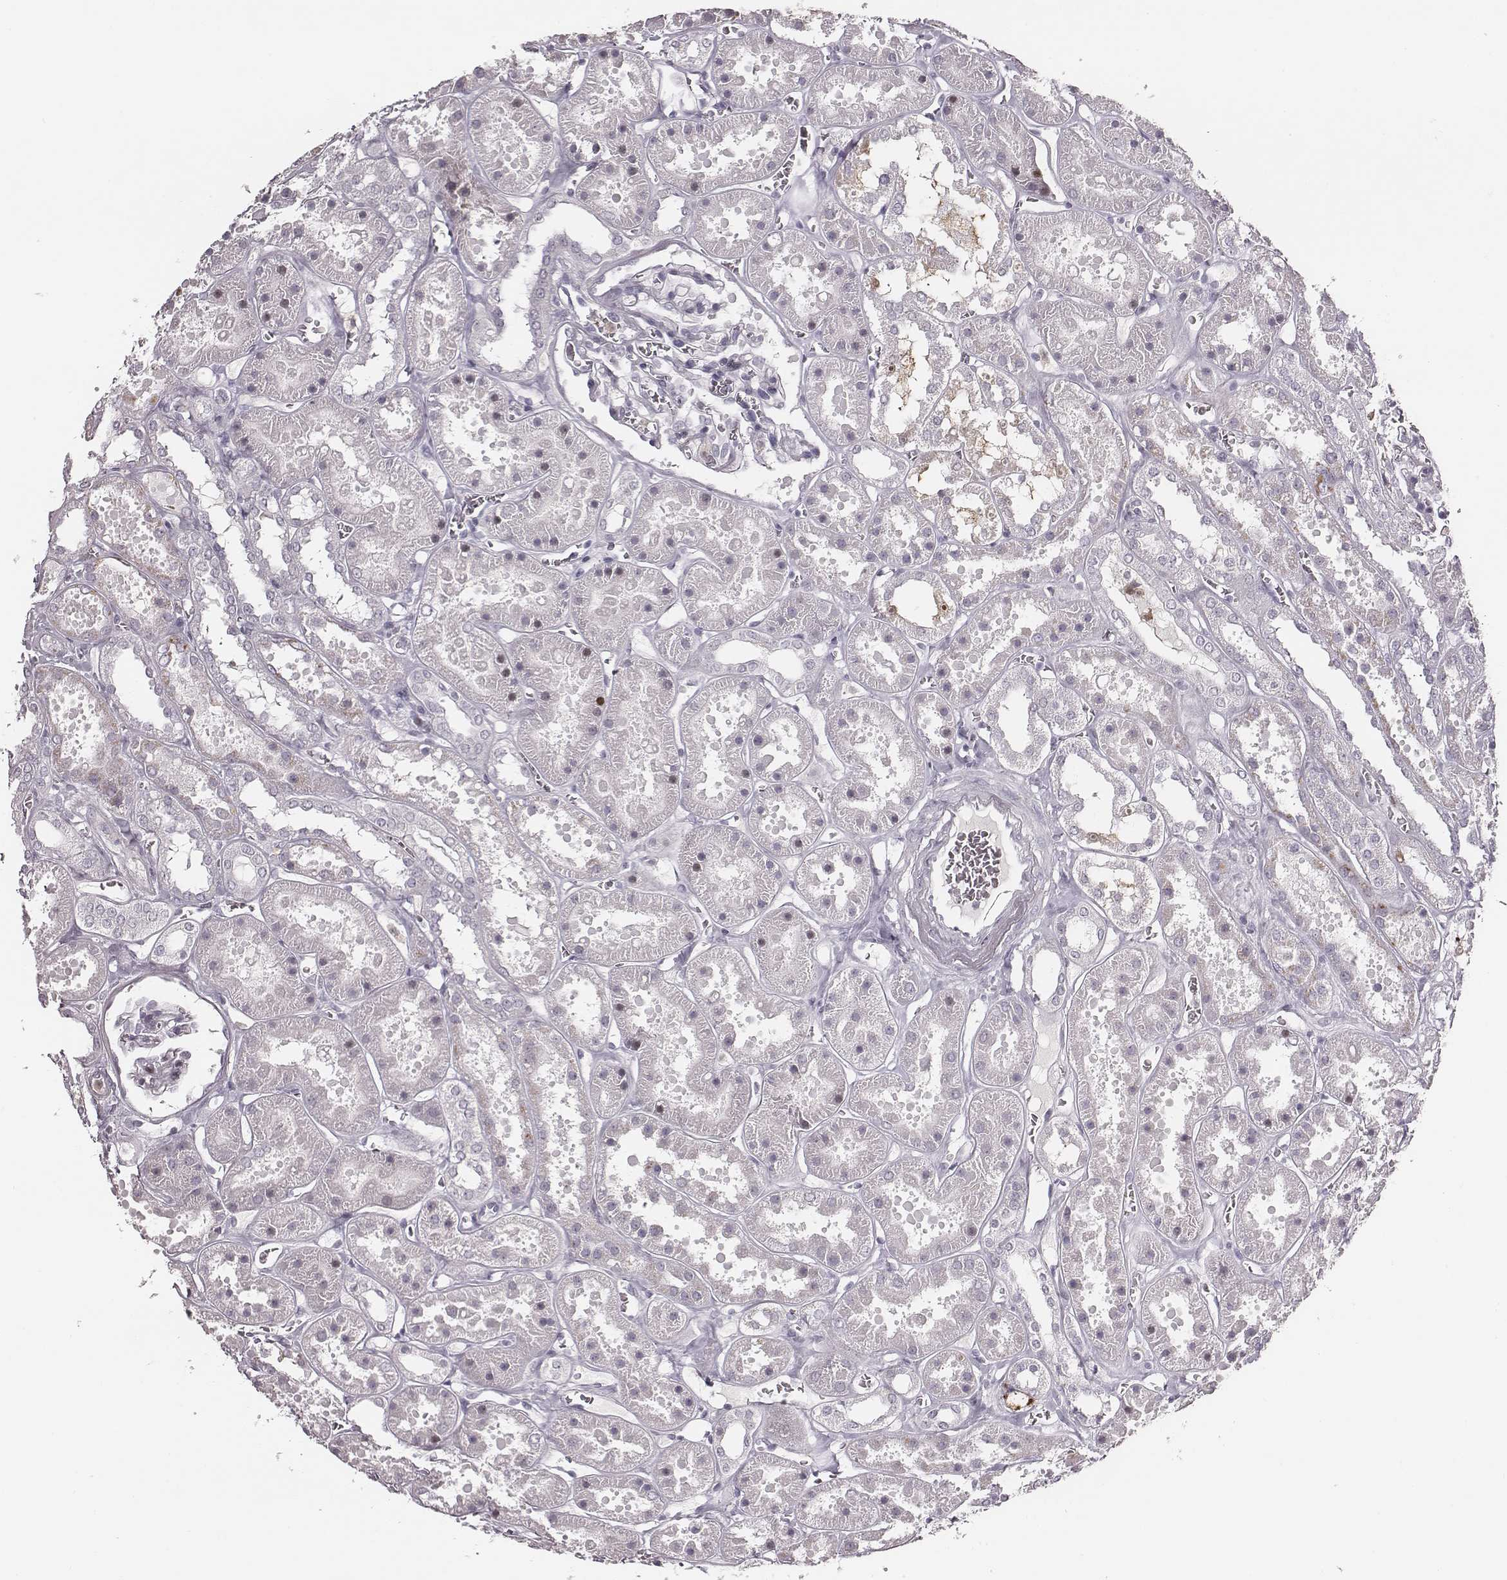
{"staining": {"intensity": "negative", "quantity": "none", "location": "none"}, "tissue": "kidney", "cell_type": "Cells in glomeruli", "image_type": "normal", "snomed": [{"axis": "morphology", "description": "Normal tissue, NOS"}, {"axis": "topography", "description": "Kidney"}], "caption": "Immunohistochemistry micrograph of normal kidney stained for a protein (brown), which shows no positivity in cells in glomeruli.", "gene": "NDC1", "patient": {"sex": "female", "age": 41}}